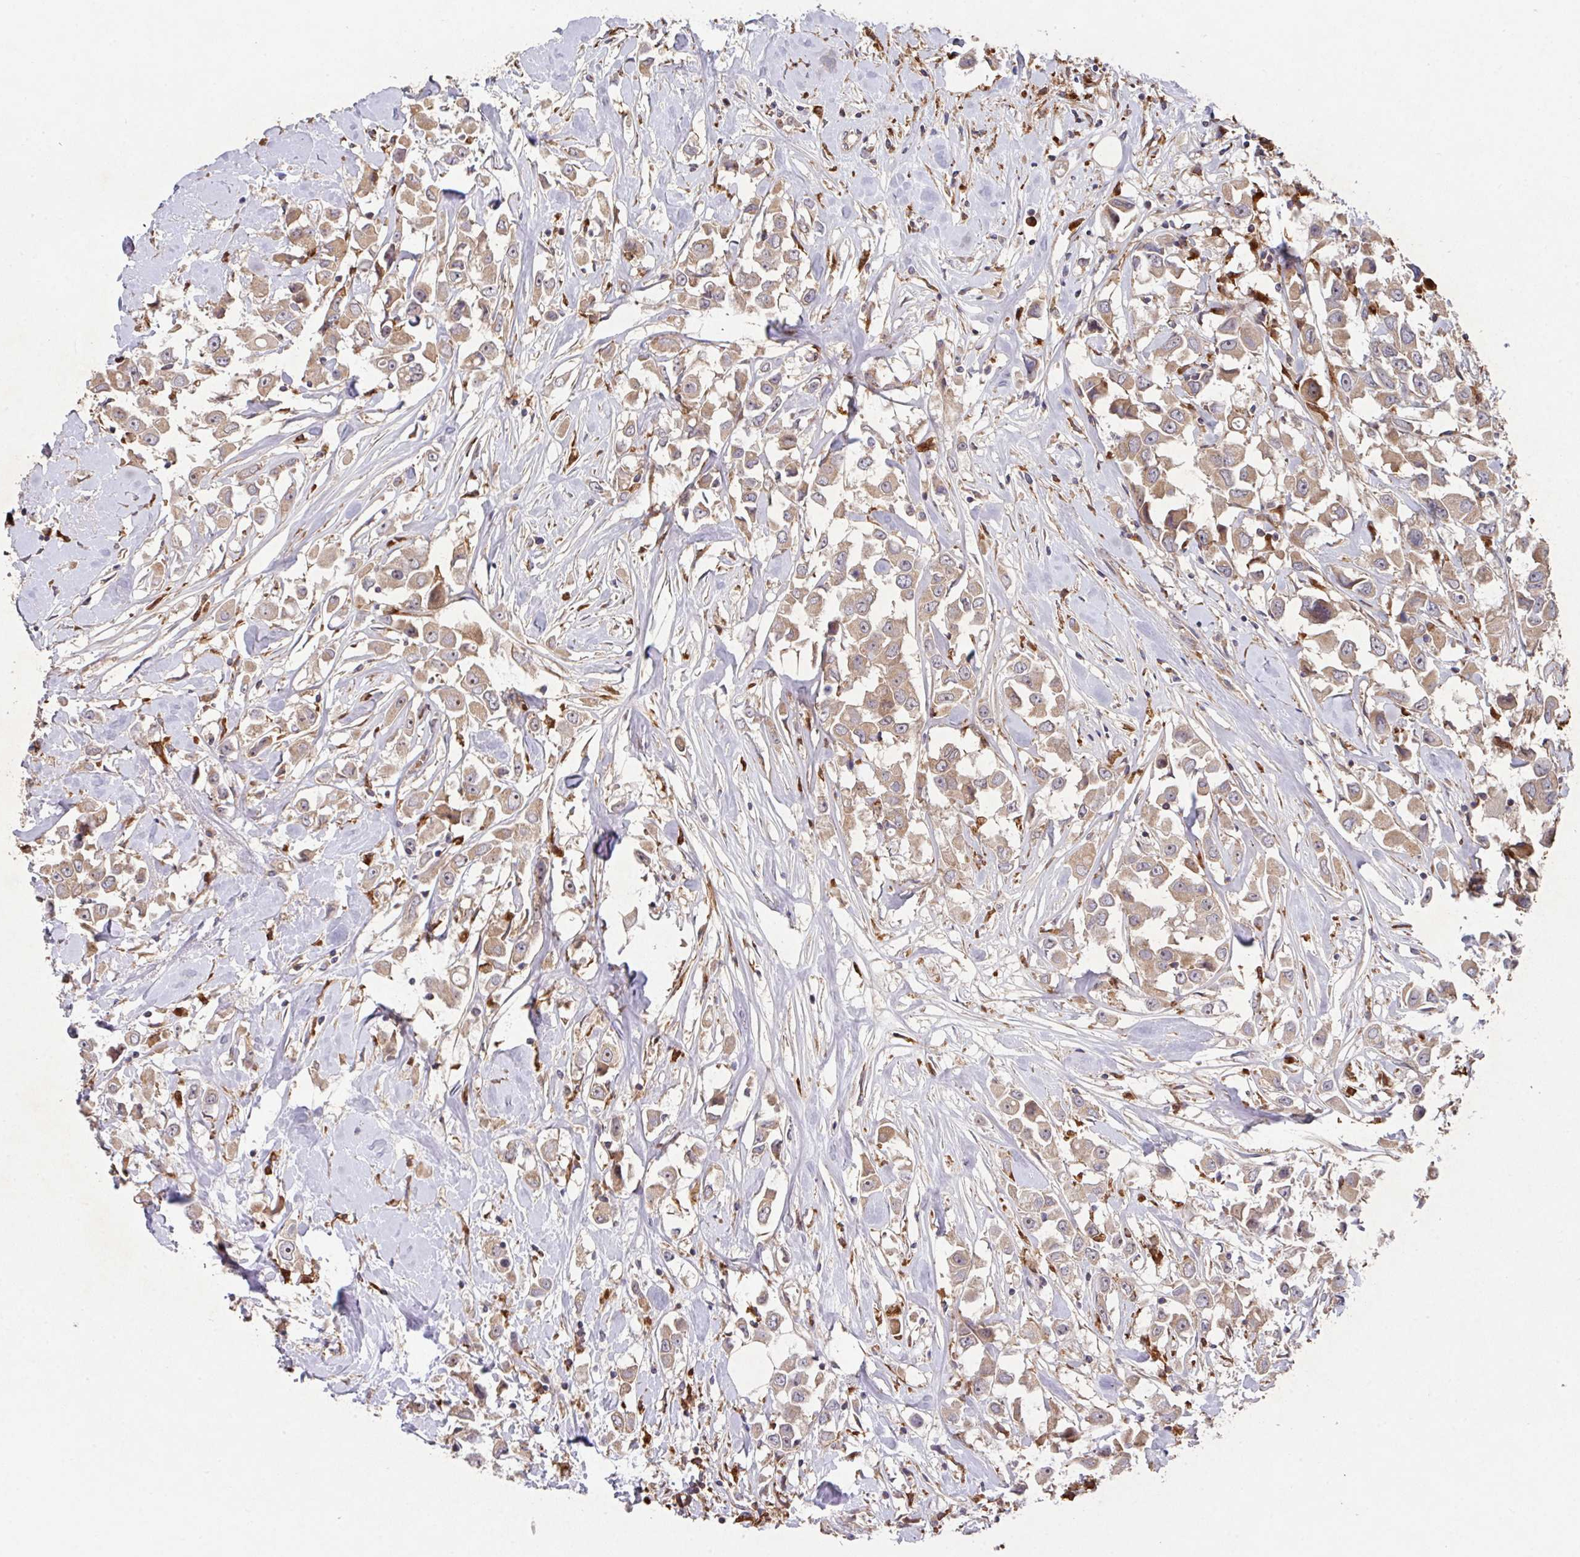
{"staining": {"intensity": "weak", "quantity": ">75%", "location": "cytoplasmic/membranous"}, "tissue": "breast cancer", "cell_type": "Tumor cells", "image_type": "cancer", "snomed": [{"axis": "morphology", "description": "Duct carcinoma"}, {"axis": "topography", "description": "Breast"}], "caption": "Immunohistochemistry photomicrograph of neoplastic tissue: breast cancer (infiltrating ductal carcinoma) stained using immunohistochemistry displays low levels of weak protein expression localized specifically in the cytoplasmic/membranous of tumor cells, appearing as a cytoplasmic/membranous brown color.", "gene": "TRIM14", "patient": {"sex": "female", "age": 61}}